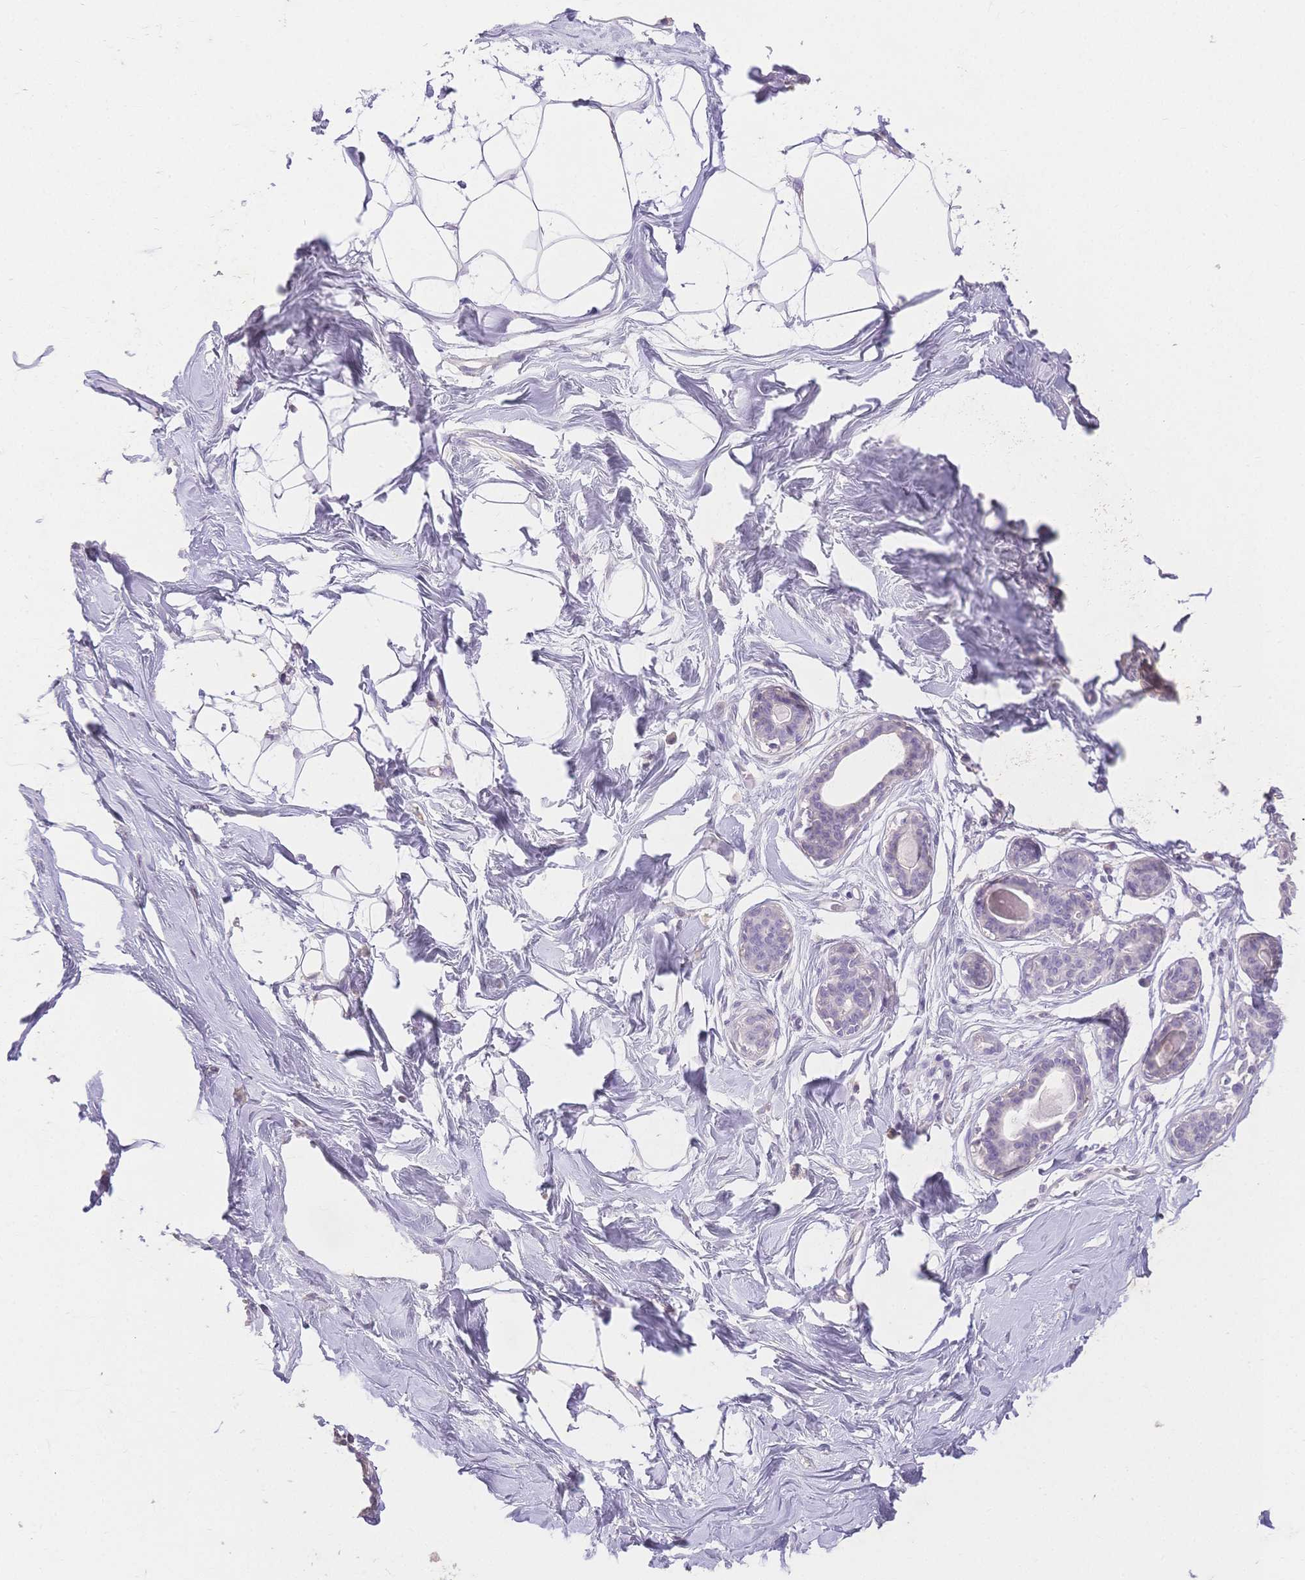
{"staining": {"intensity": "negative", "quantity": "none", "location": "none"}, "tissue": "breast", "cell_type": "Adipocytes", "image_type": "normal", "snomed": [{"axis": "morphology", "description": "Normal tissue, NOS"}, {"axis": "topography", "description": "Breast"}], "caption": "Immunohistochemical staining of benign breast exhibits no significant positivity in adipocytes.", "gene": "SUV39H2", "patient": {"sex": "female", "age": 45}}